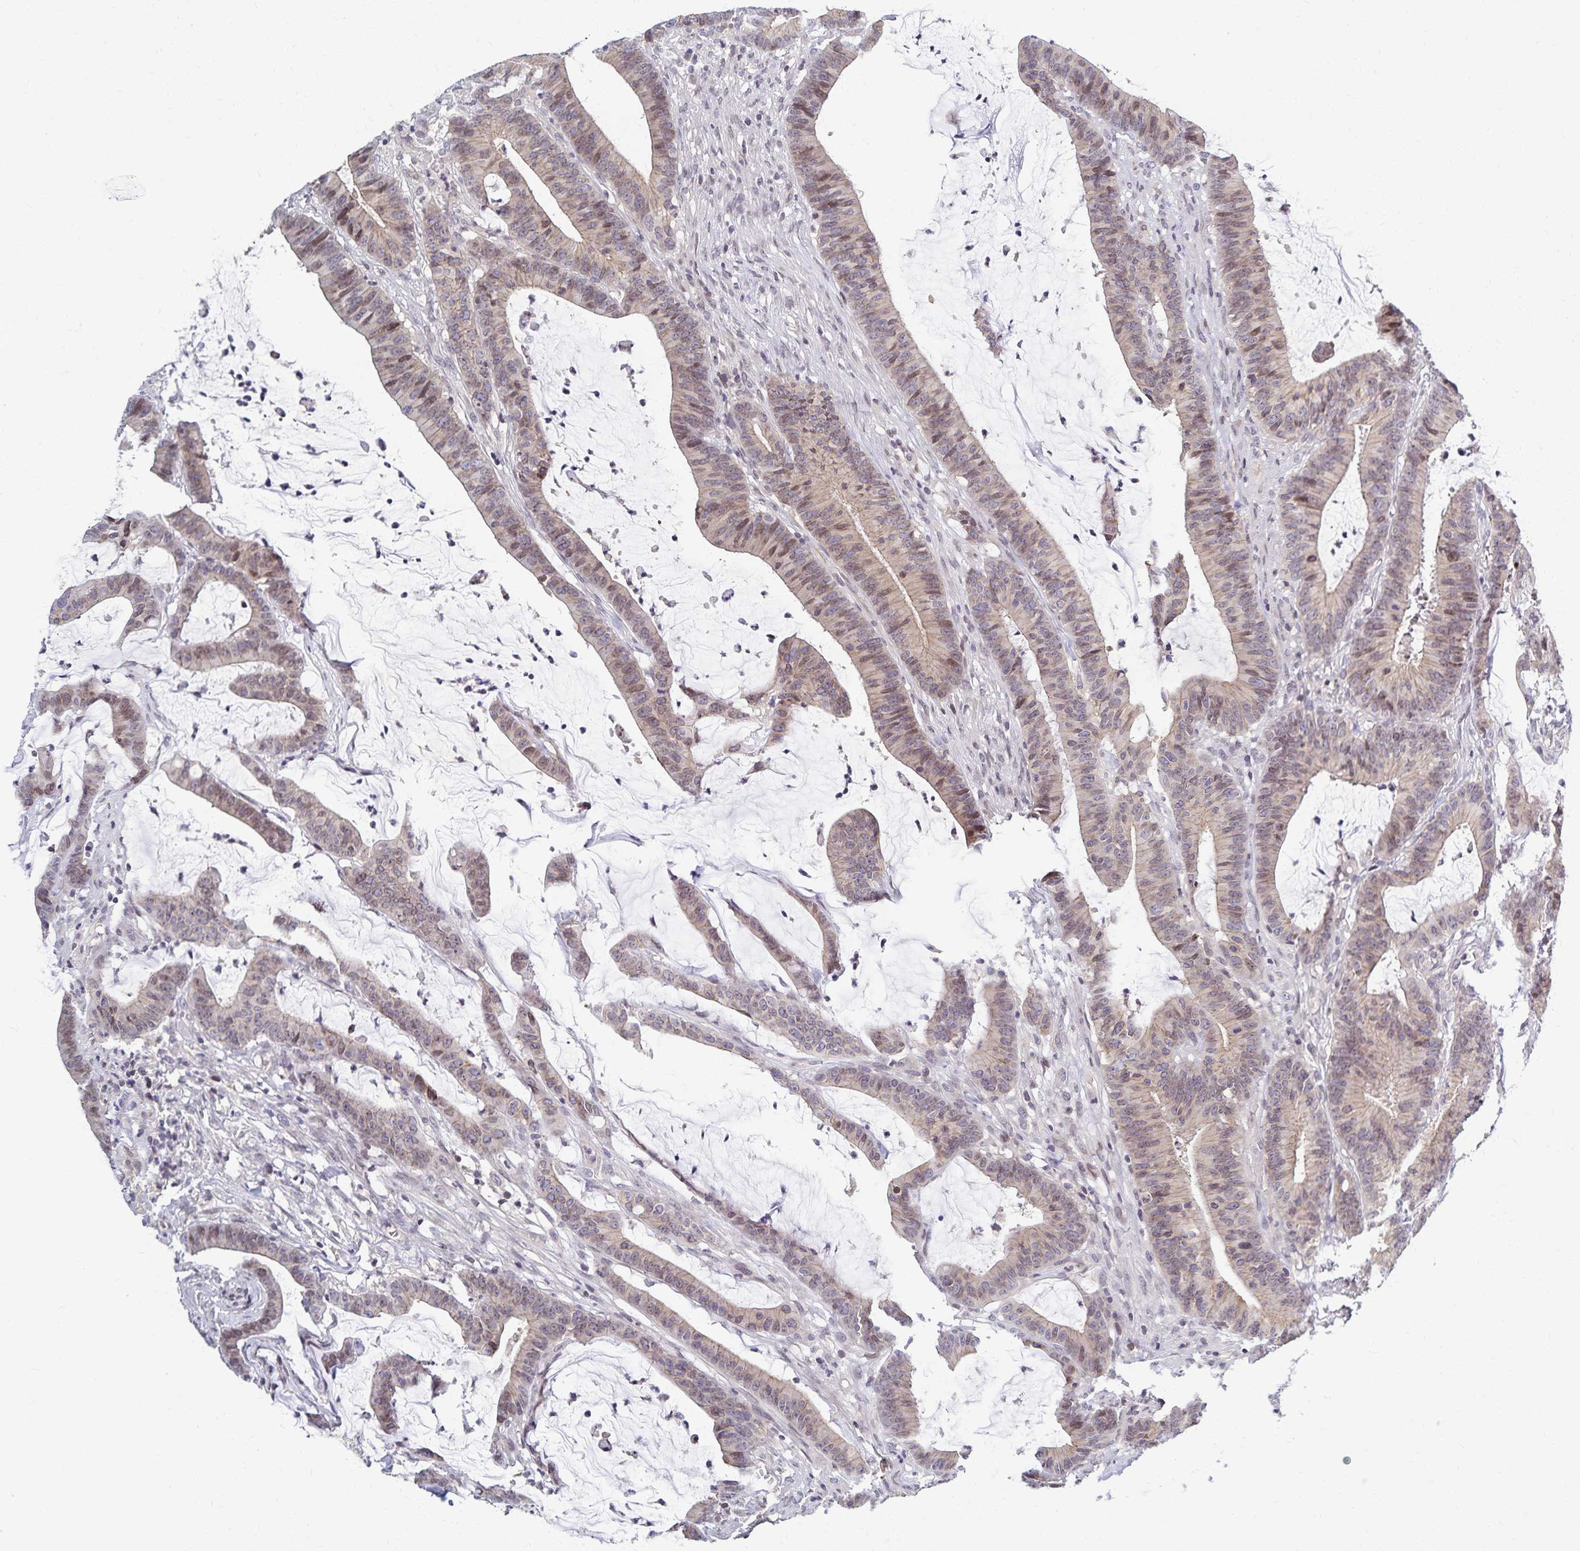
{"staining": {"intensity": "weak", "quantity": "25%-75%", "location": "cytoplasmic/membranous,nuclear"}, "tissue": "colorectal cancer", "cell_type": "Tumor cells", "image_type": "cancer", "snomed": [{"axis": "morphology", "description": "Adenocarcinoma, NOS"}, {"axis": "topography", "description": "Colon"}], "caption": "Adenocarcinoma (colorectal) stained for a protein (brown) exhibits weak cytoplasmic/membranous and nuclear positive expression in about 25%-75% of tumor cells.", "gene": "RAB9B", "patient": {"sex": "female", "age": 78}}